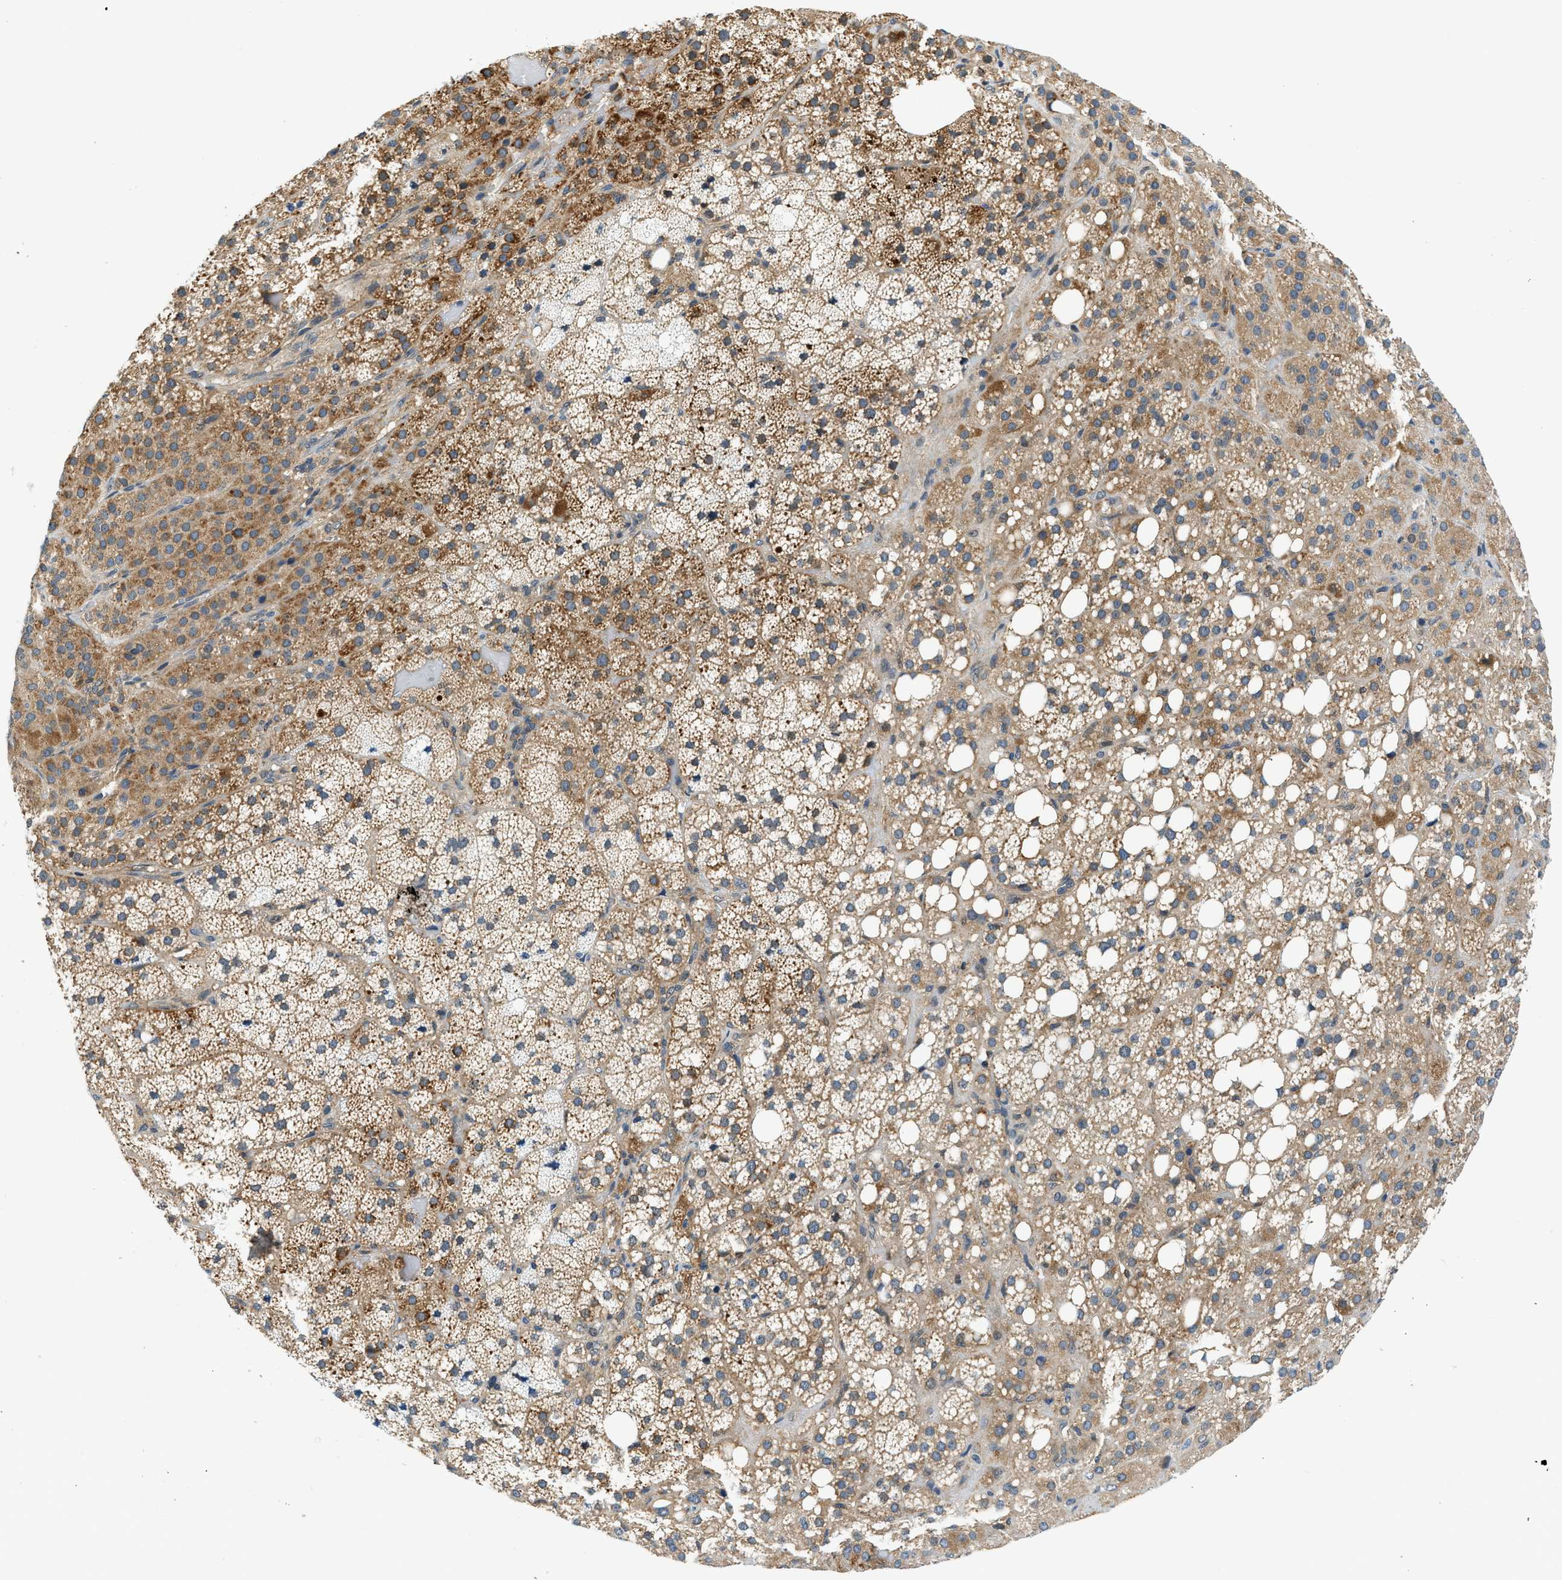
{"staining": {"intensity": "moderate", "quantity": ">75%", "location": "cytoplasmic/membranous"}, "tissue": "adrenal gland", "cell_type": "Glandular cells", "image_type": "normal", "snomed": [{"axis": "morphology", "description": "Normal tissue, NOS"}, {"axis": "topography", "description": "Adrenal gland"}], "caption": "Immunohistochemistry (DAB) staining of unremarkable adrenal gland exhibits moderate cytoplasmic/membranous protein expression in approximately >75% of glandular cells. (DAB (3,3'-diaminobenzidine) = brown stain, brightfield microscopy at high magnification).", "gene": "KCNK1", "patient": {"sex": "female", "age": 59}}